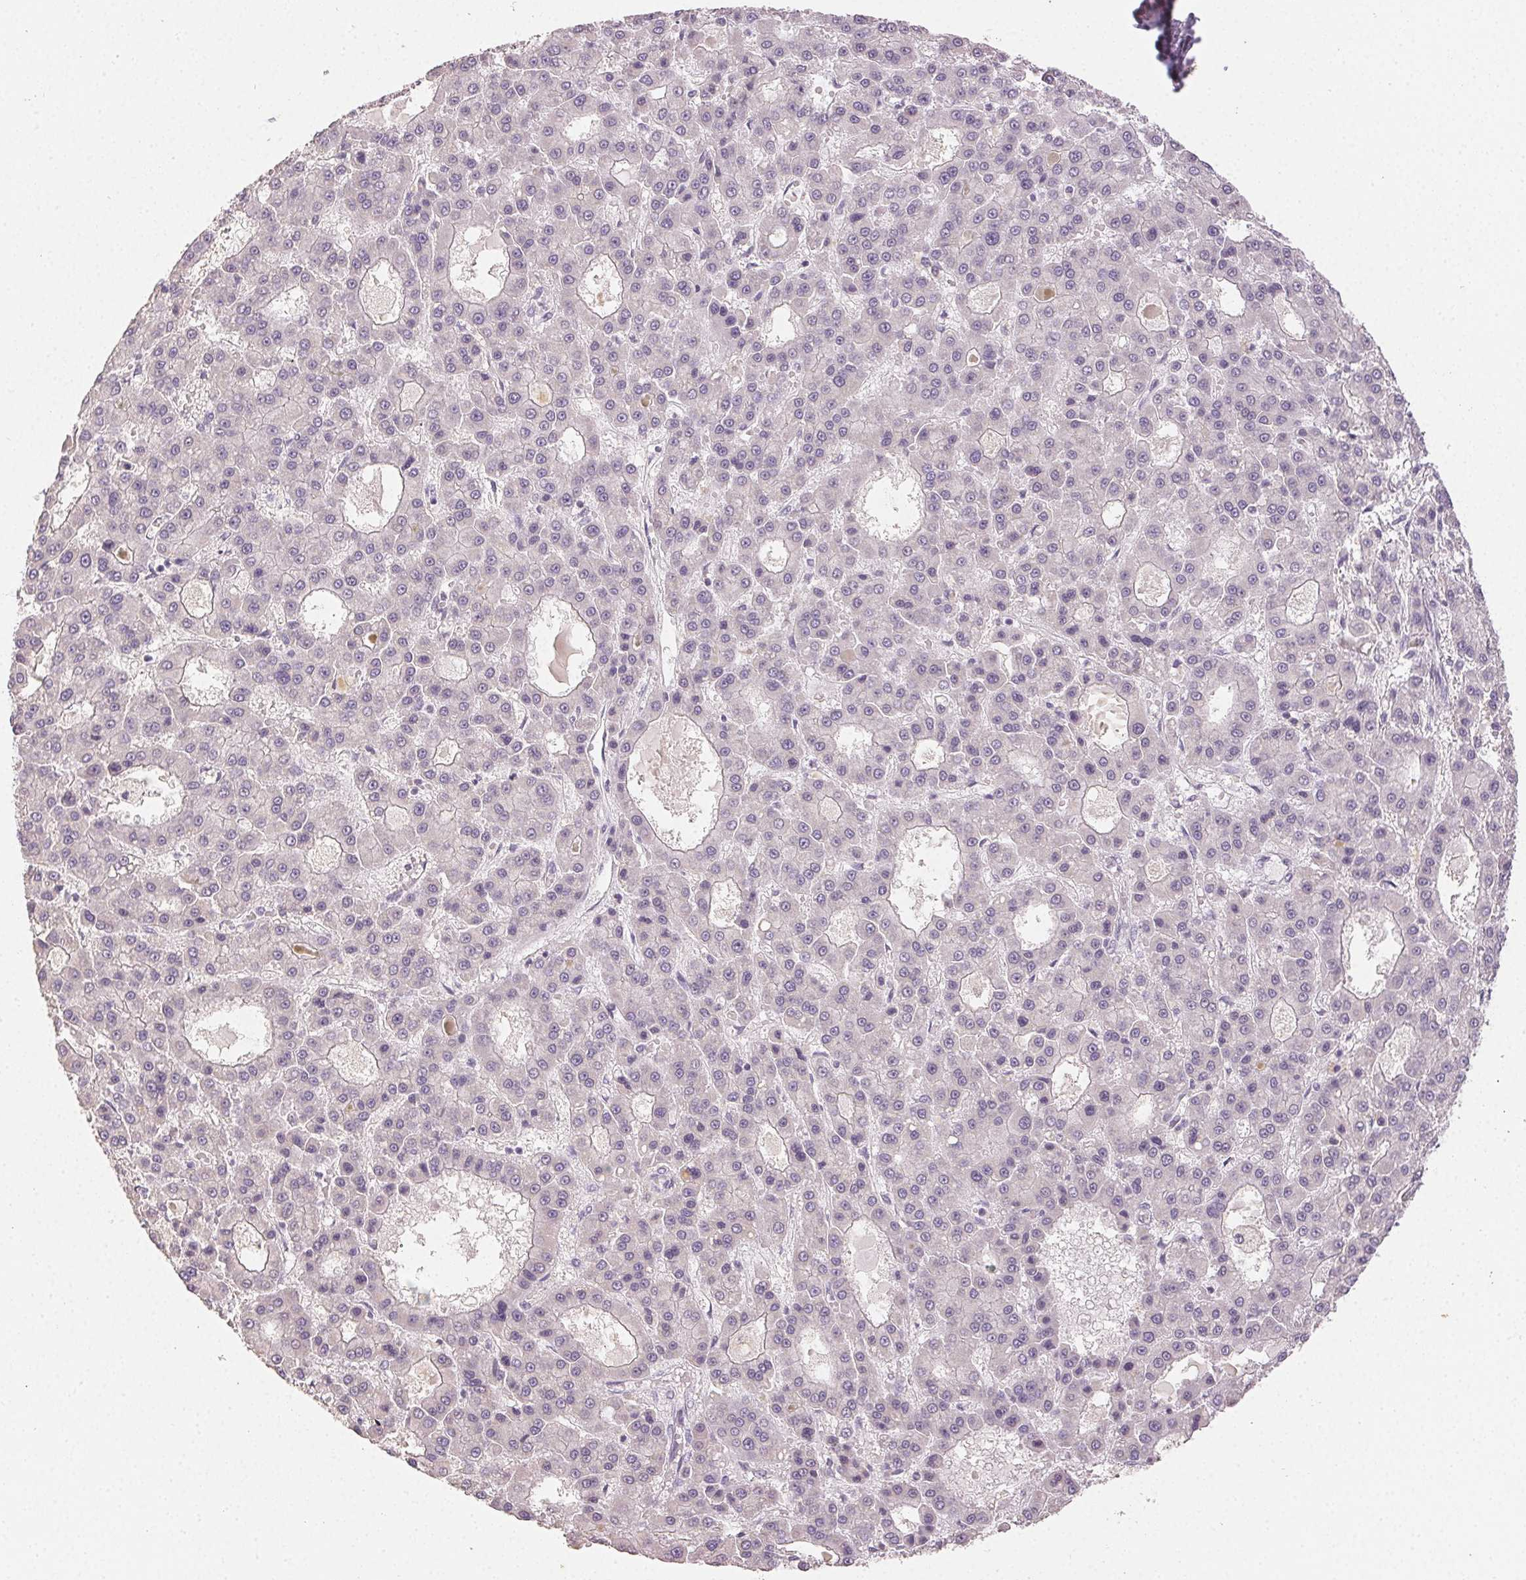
{"staining": {"intensity": "negative", "quantity": "none", "location": "none"}, "tissue": "liver cancer", "cell_type": "Tumor cells", "image_type": "cancer", "snomed": [{"axis": "morphology", "description": "Carcinoma, Hepatocellular, NOS"}, {"axis": "topography", "description": "Liver"}], "caption": "This photomicrograph is of hepatocellular carcinoma (liver) stained with IHC to label a protein in brown with the nuclei are counter-stained blue. There is no staining in tumor cells. (Stains: DAB (3,3'-diaminobenzidine) immunohistochemistry (IHC) with hematoxylin counter stain, Microscopy: brightfield microscopy at high magnification).", "gene": "LVRN", "patient": {"sex": "male", "age": 70}}